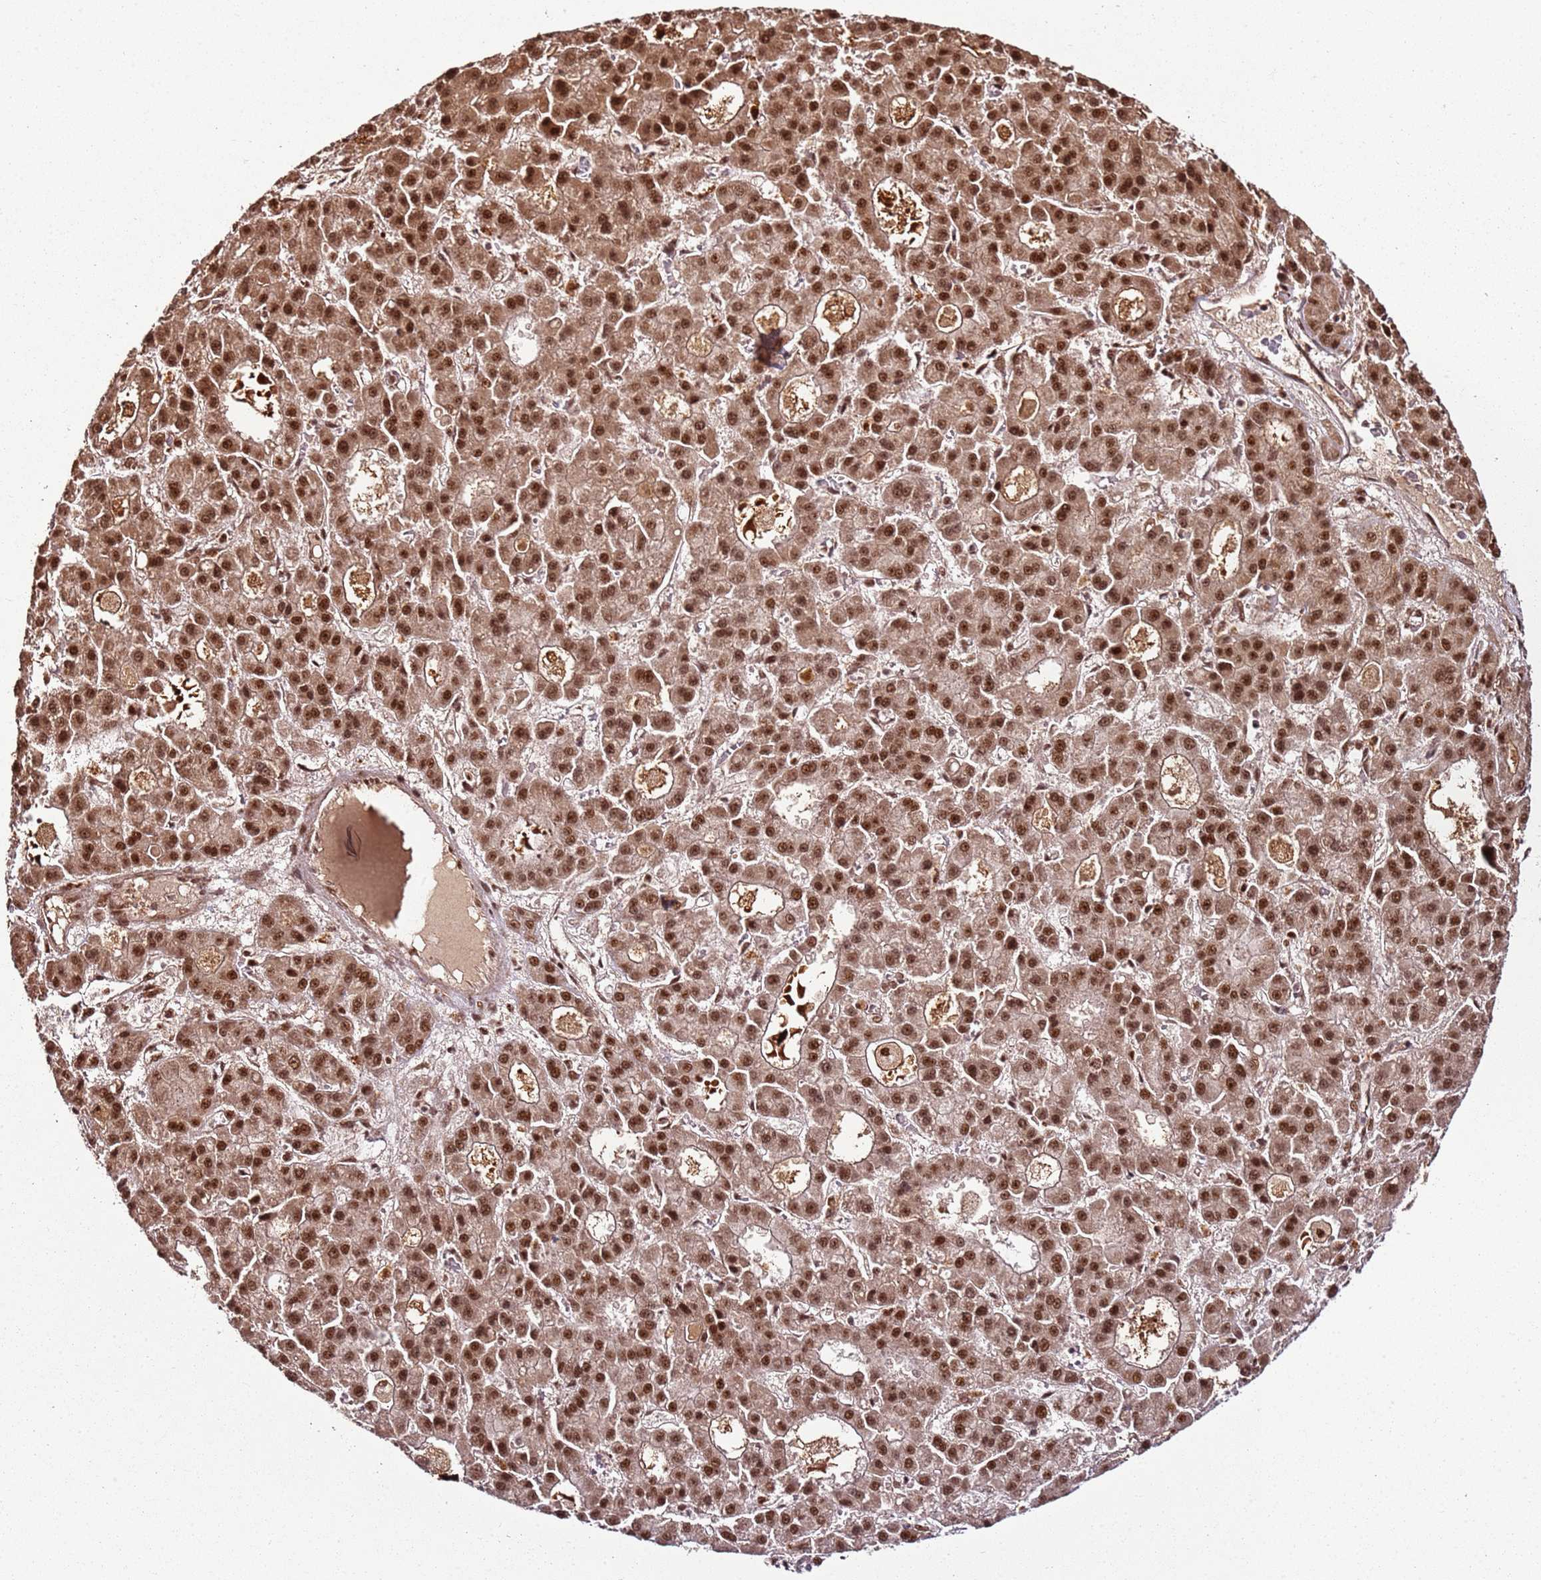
{"staining": {"intensity": "strong", "quantity": ">75%", "location": "nuclear"}, "tissue": "liver cancer", "cell_type": "Tumor cells", "image_type": "cancer", "snomed": [{"axis": "morphology", "description": "Carcinoma, Hepatocellular, NOS"}, {"axis": "topography", "description": "Liver"}], "caption": "Approximately >75% of tumor cells in hepatocellular carcinoma (liver) display strong nuclear protein expression as visualized by brown immunohistochemical staining.", "gene": "XRN2", "patient": {"sex": "male", "age": 70}}